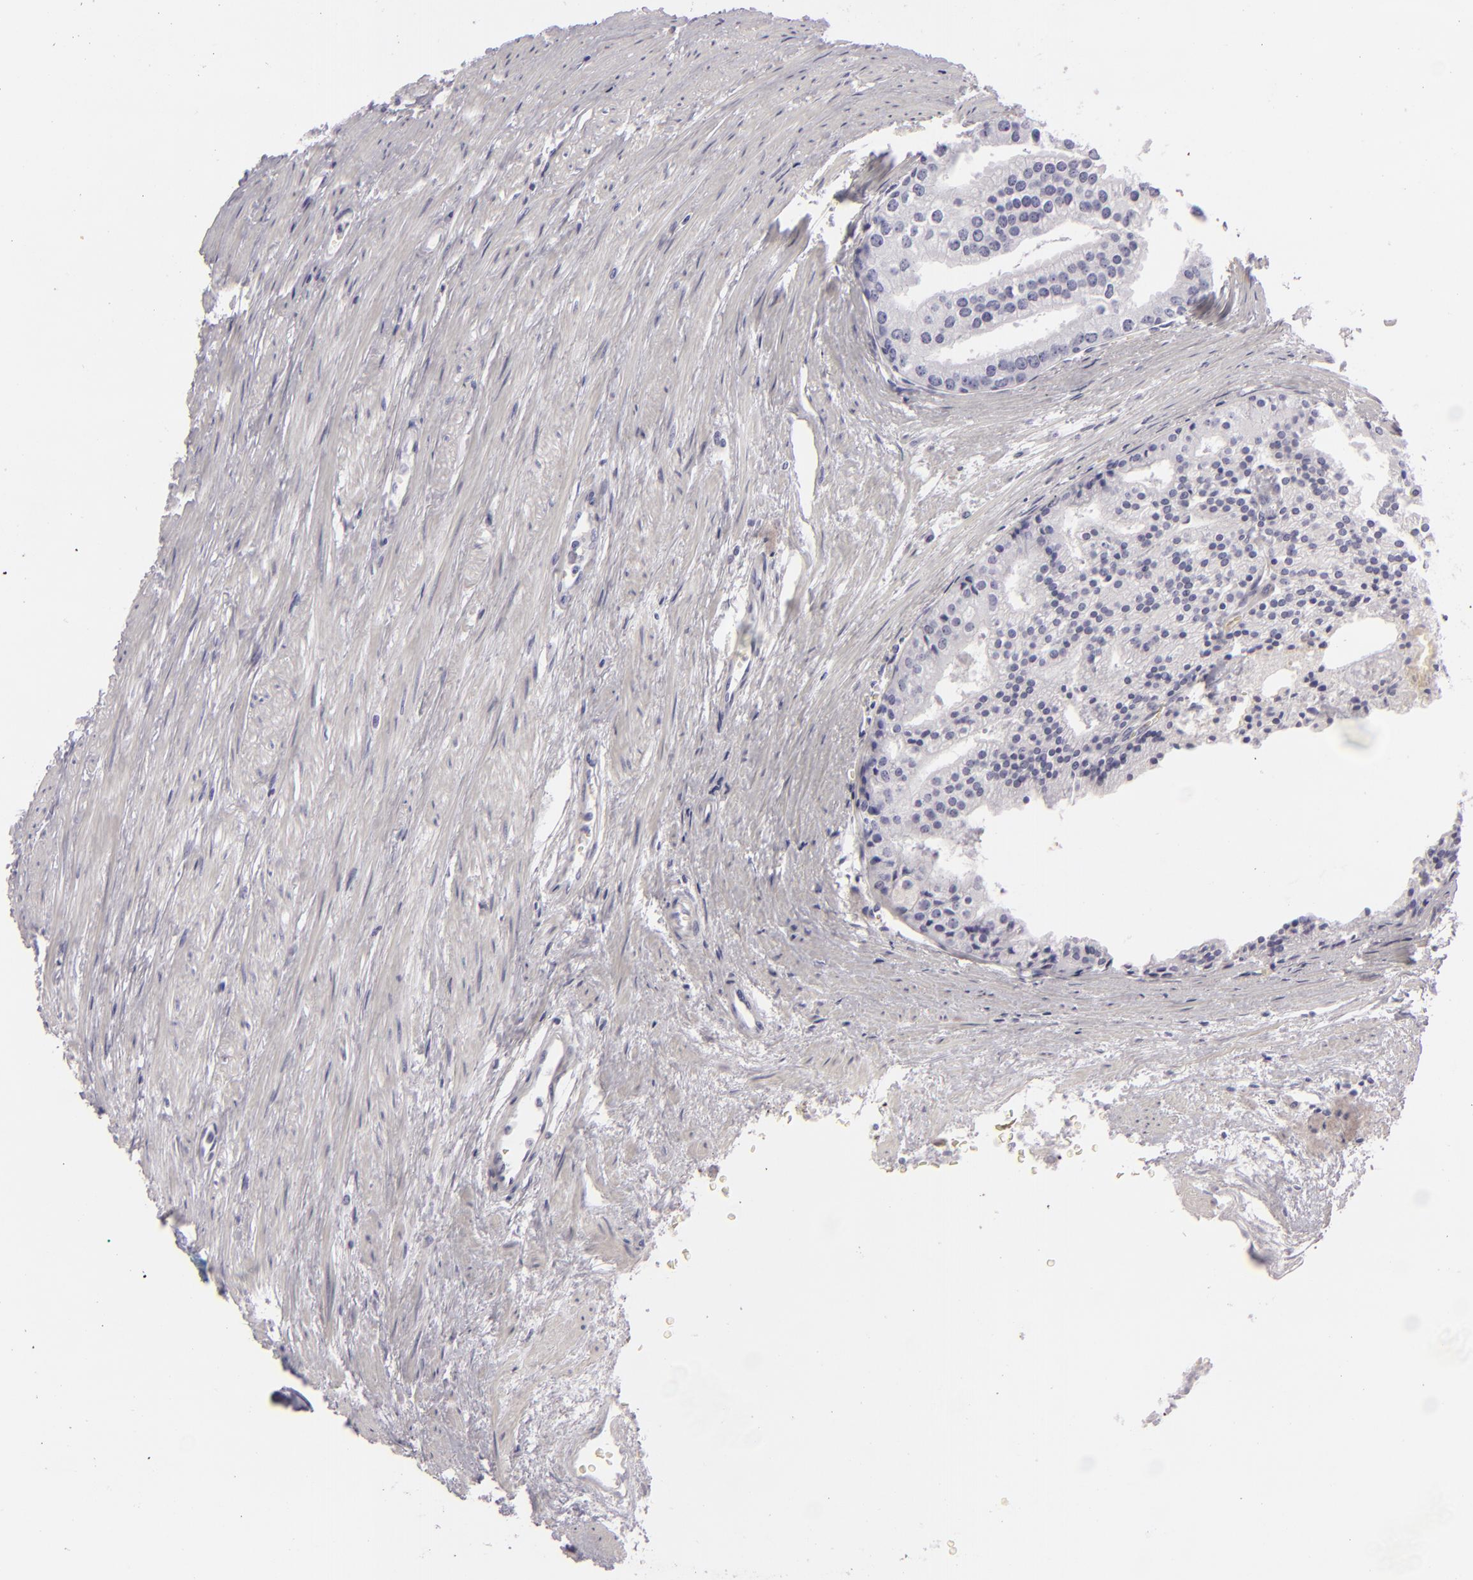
{"staining": {"intensity": "negative", "quantity": "none", "location": "none"}, "tissue": "prostate cancer", "cell_type": "Tumor cells", "image_type": "cancer", "snomed": [{"axis": "morphology", "description": "Adenocarcinoma, High grade"}, {"axis": "topography", "description": "Prostate"}], "caption": "A histopathology image of human prostate cancer is negative for staining in tumor cells.", "gene": "CDX2", "patient": {"sex": "male", "age": 56}}